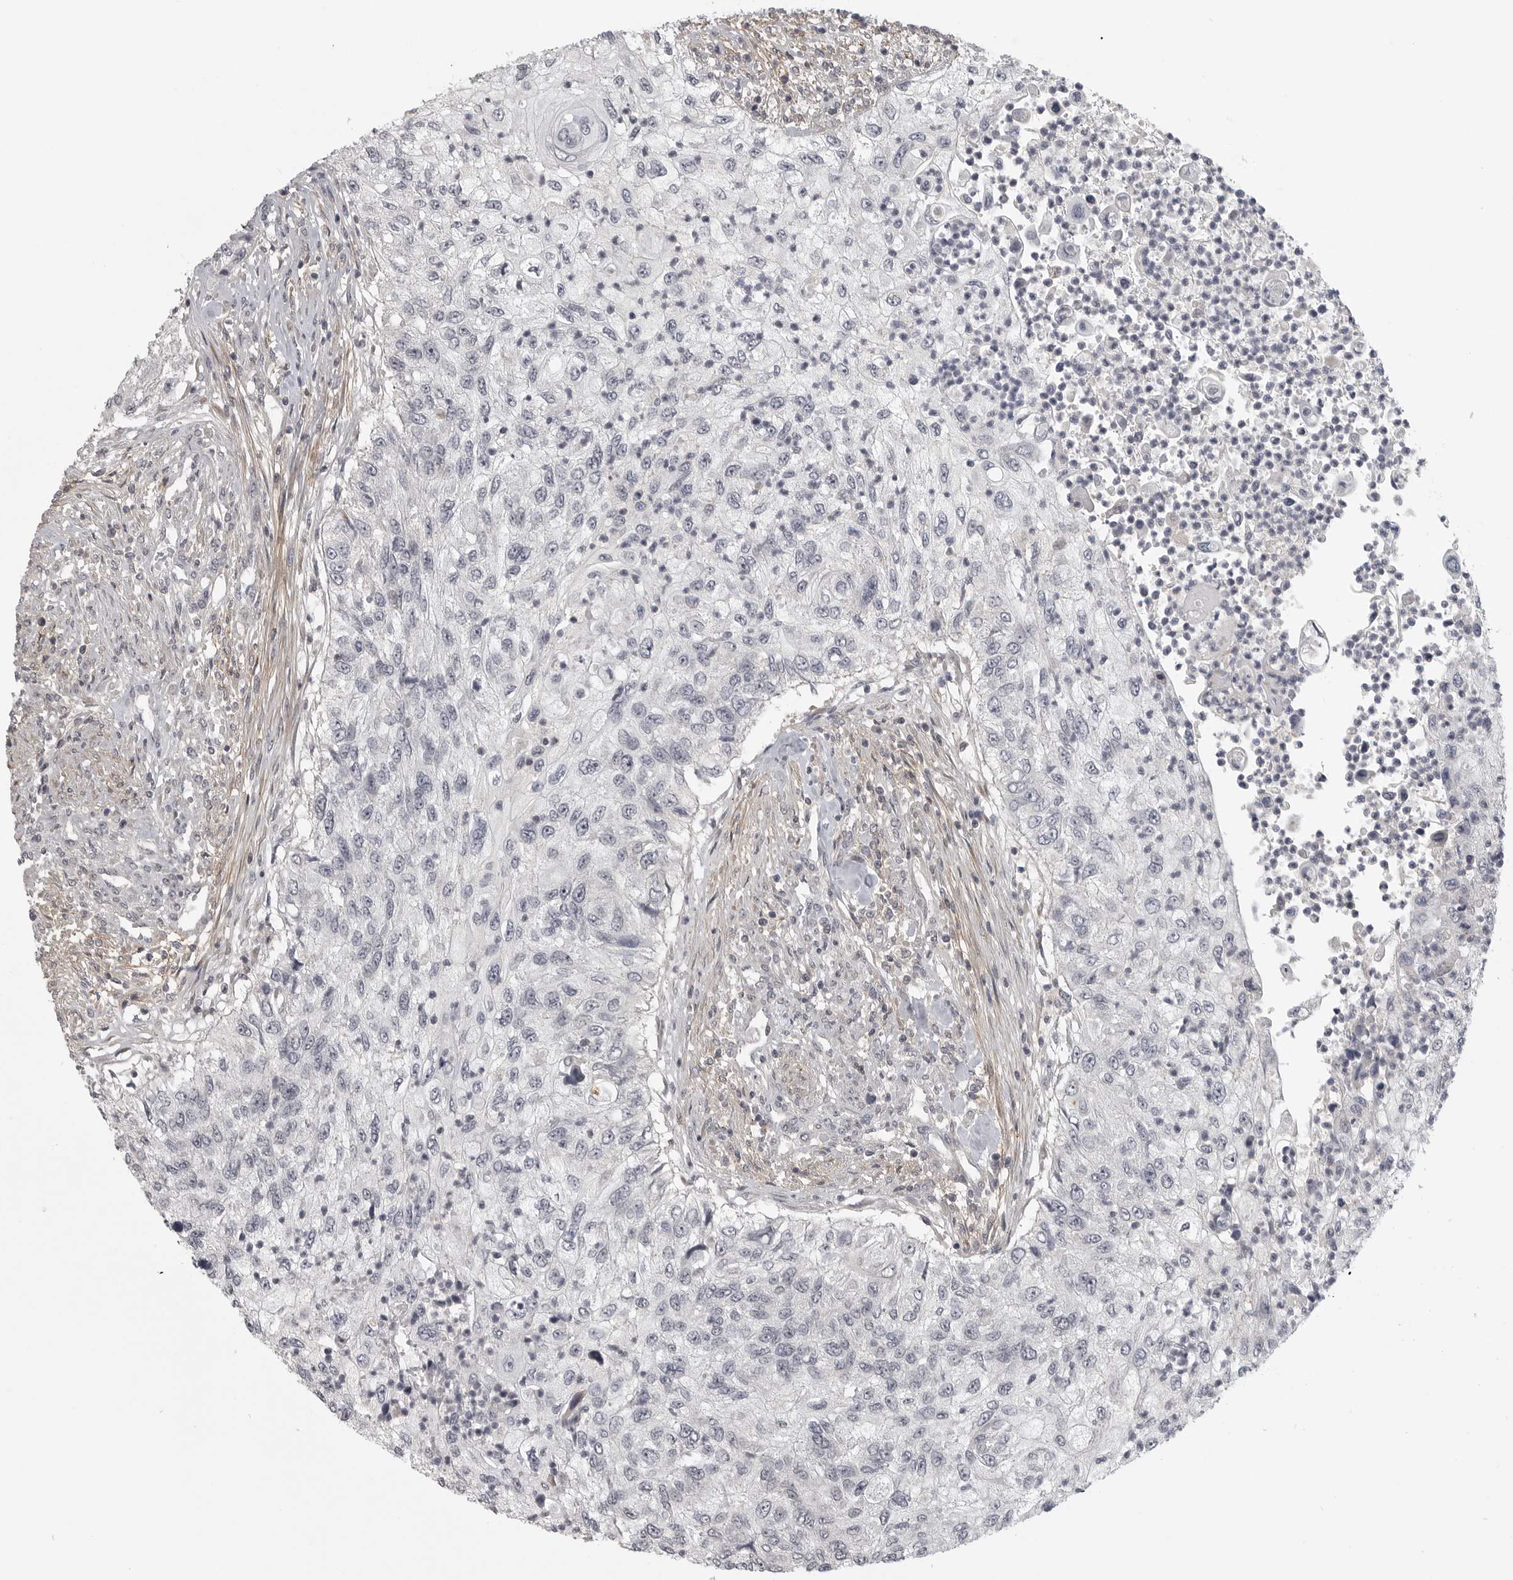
{"staining": {"intensity": "negative", "quantity": "none", "location": "none"}, "tissue": "urothelial cancer", "cell_type": "Tumor cells", "image_type": "cancer", "snomed": [{"axis": "morphology", "description": "Urothelial carcinoma, High grade"}, {"axis": "topography", "description": "Urinary bladder"}], "caption": "The histopathology image shows no significant positivity in tumor cells of urothelial carcinoma (high-grade).", "gene": "UROD", "patient": {"sex": "female", "age": 60}}